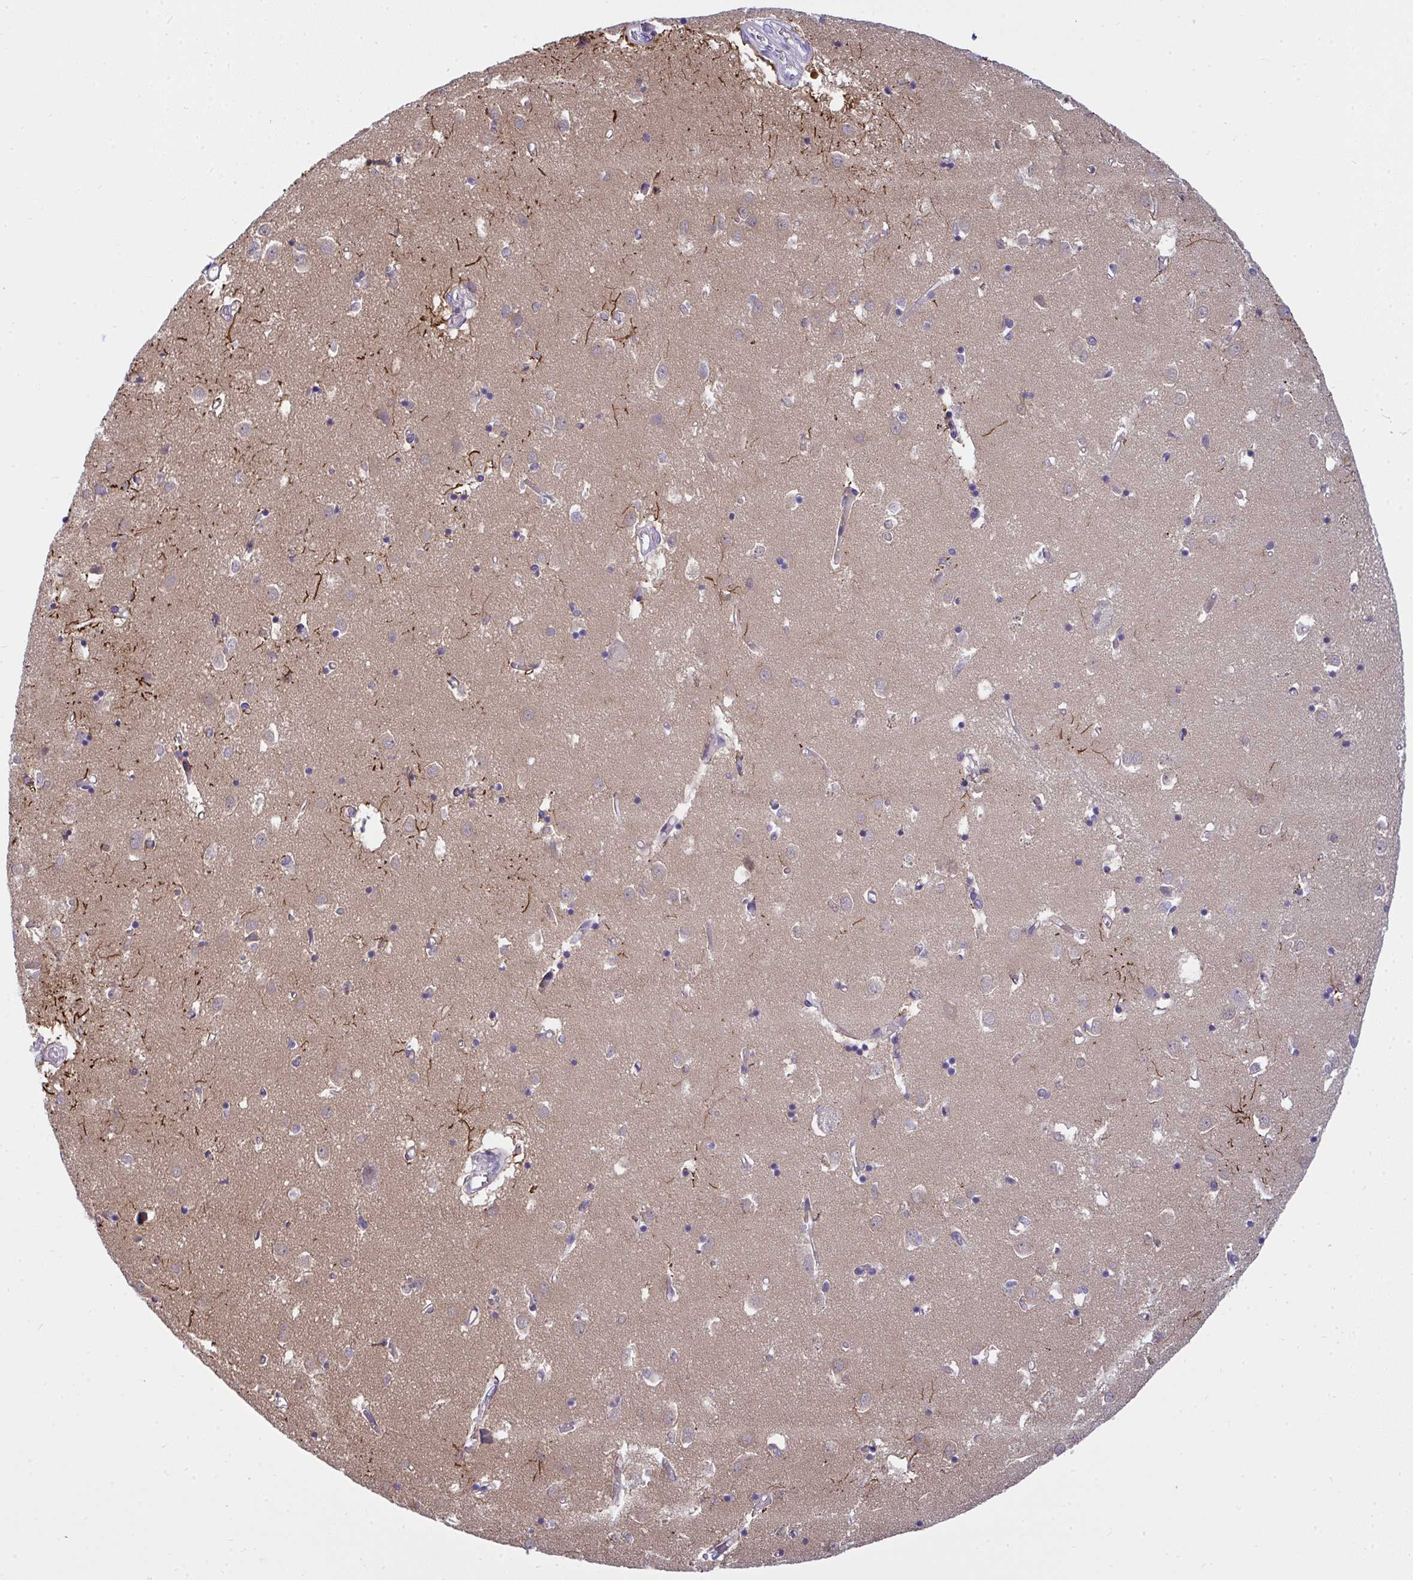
{"staining": {"intensity": "negative", "quantity": "none", "location": "none"}, "tissue": "caudate", "cell_type": "Glial cells", "image_type": "normal", "snomed": [{"axis": "morphology", "description": "Normal tissue, NOS"}, {"axis": "topography", "description": "Lateral ventricle wall"}], "caption": "IHC histopathology image of unremarkable caudate stained for a protein (brown), which exhibits no staining in glial cells.", "gene": "SLC30A6", "patient": {"sex": "male", "age": 70}}